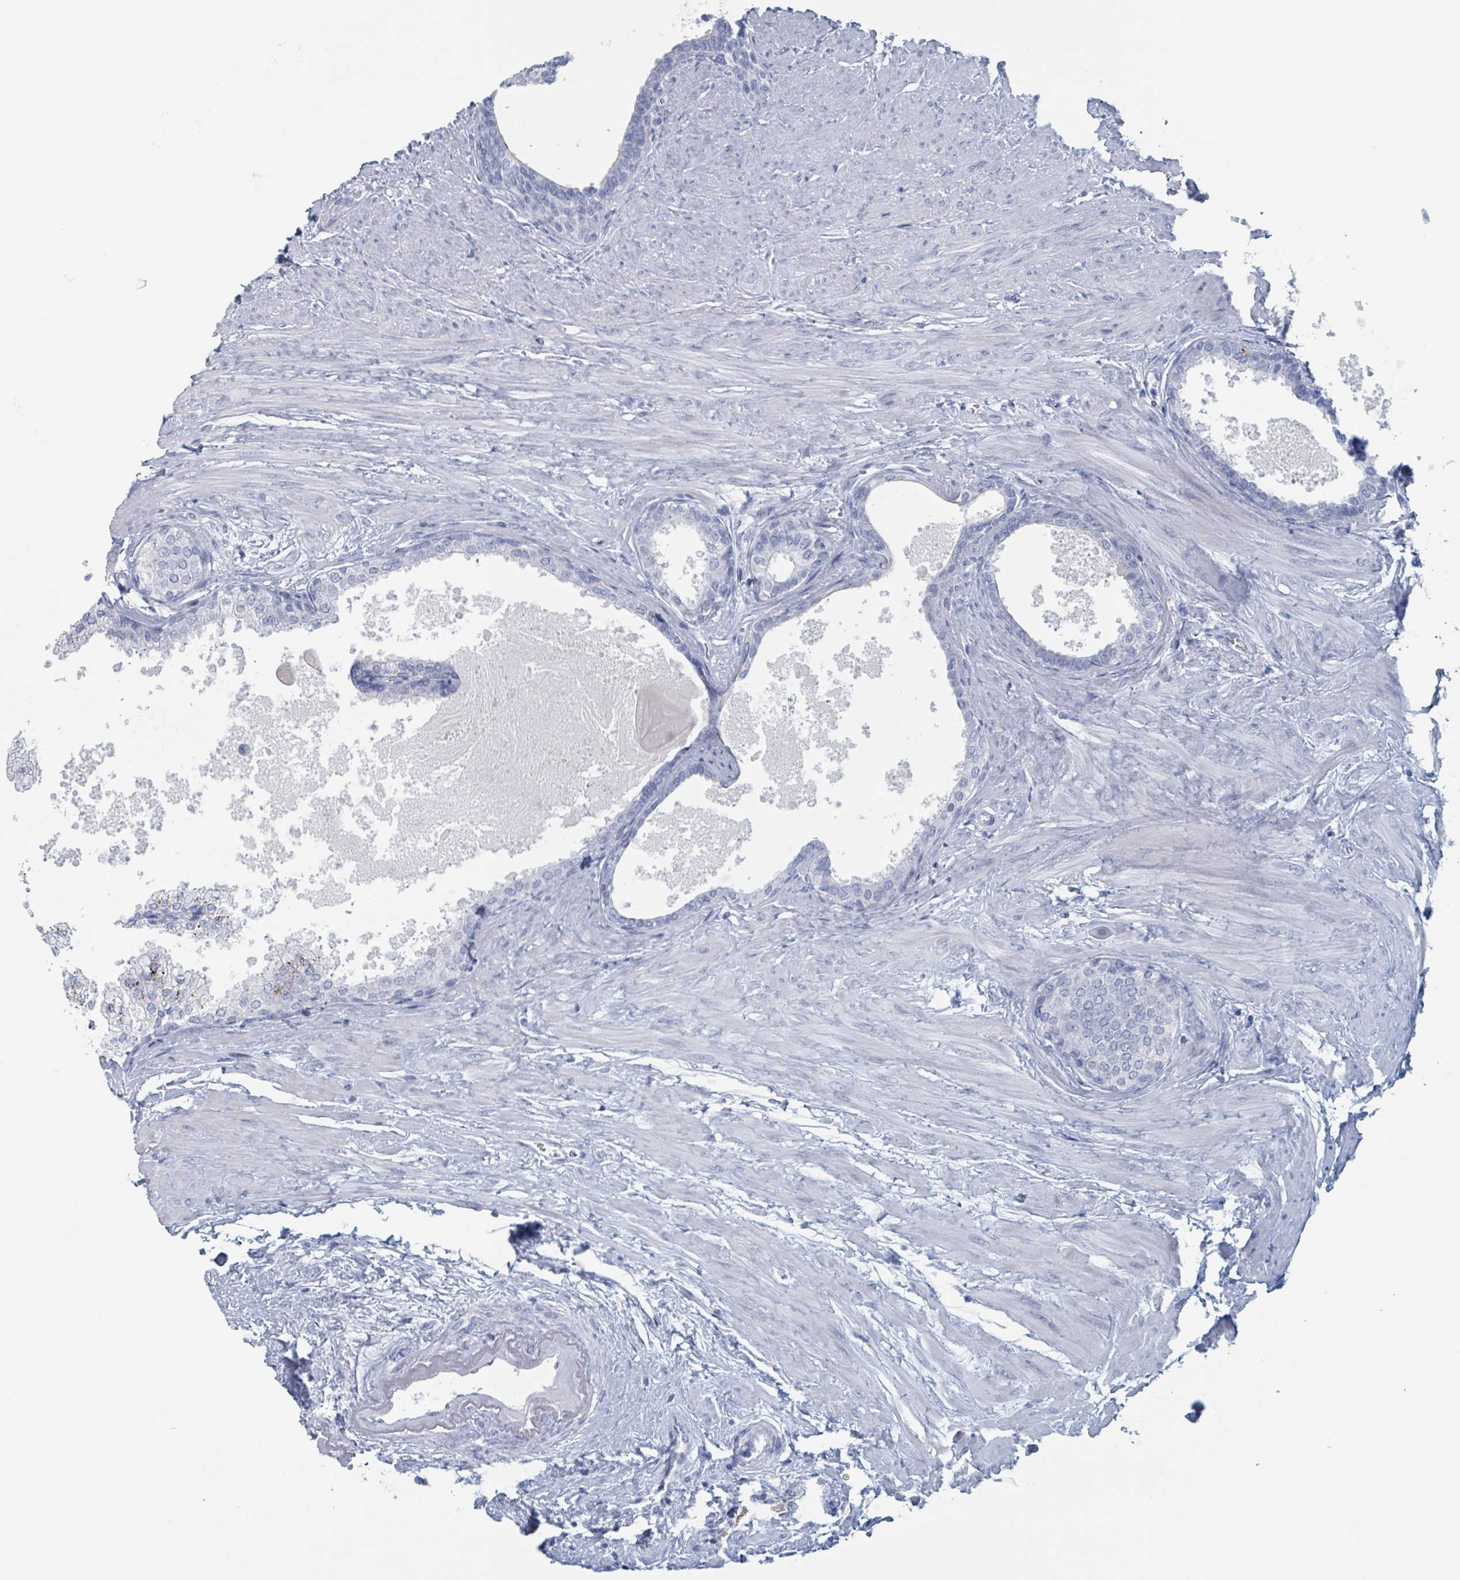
{"staining": {"intensity": "strong", "quantity": "25%-75%", "location": "cytoplasmic/membranous"}, "tissue": "prostate", "cell_type": "Glandular cells", "image_type": "normal", "snomed": [{"axis": "morphology", "description": "Normal tissue, NOS"}, {"axis": "topography", "description": "Prostate"}], "caption": "Protein expression analysis of unremarkable prostate exhibits strong cytoplasmic/membranous expression in approximately 25%-75% of glandular cells.", "gene": "KLK4", "patient": {"sex": "male", "age": 57}}